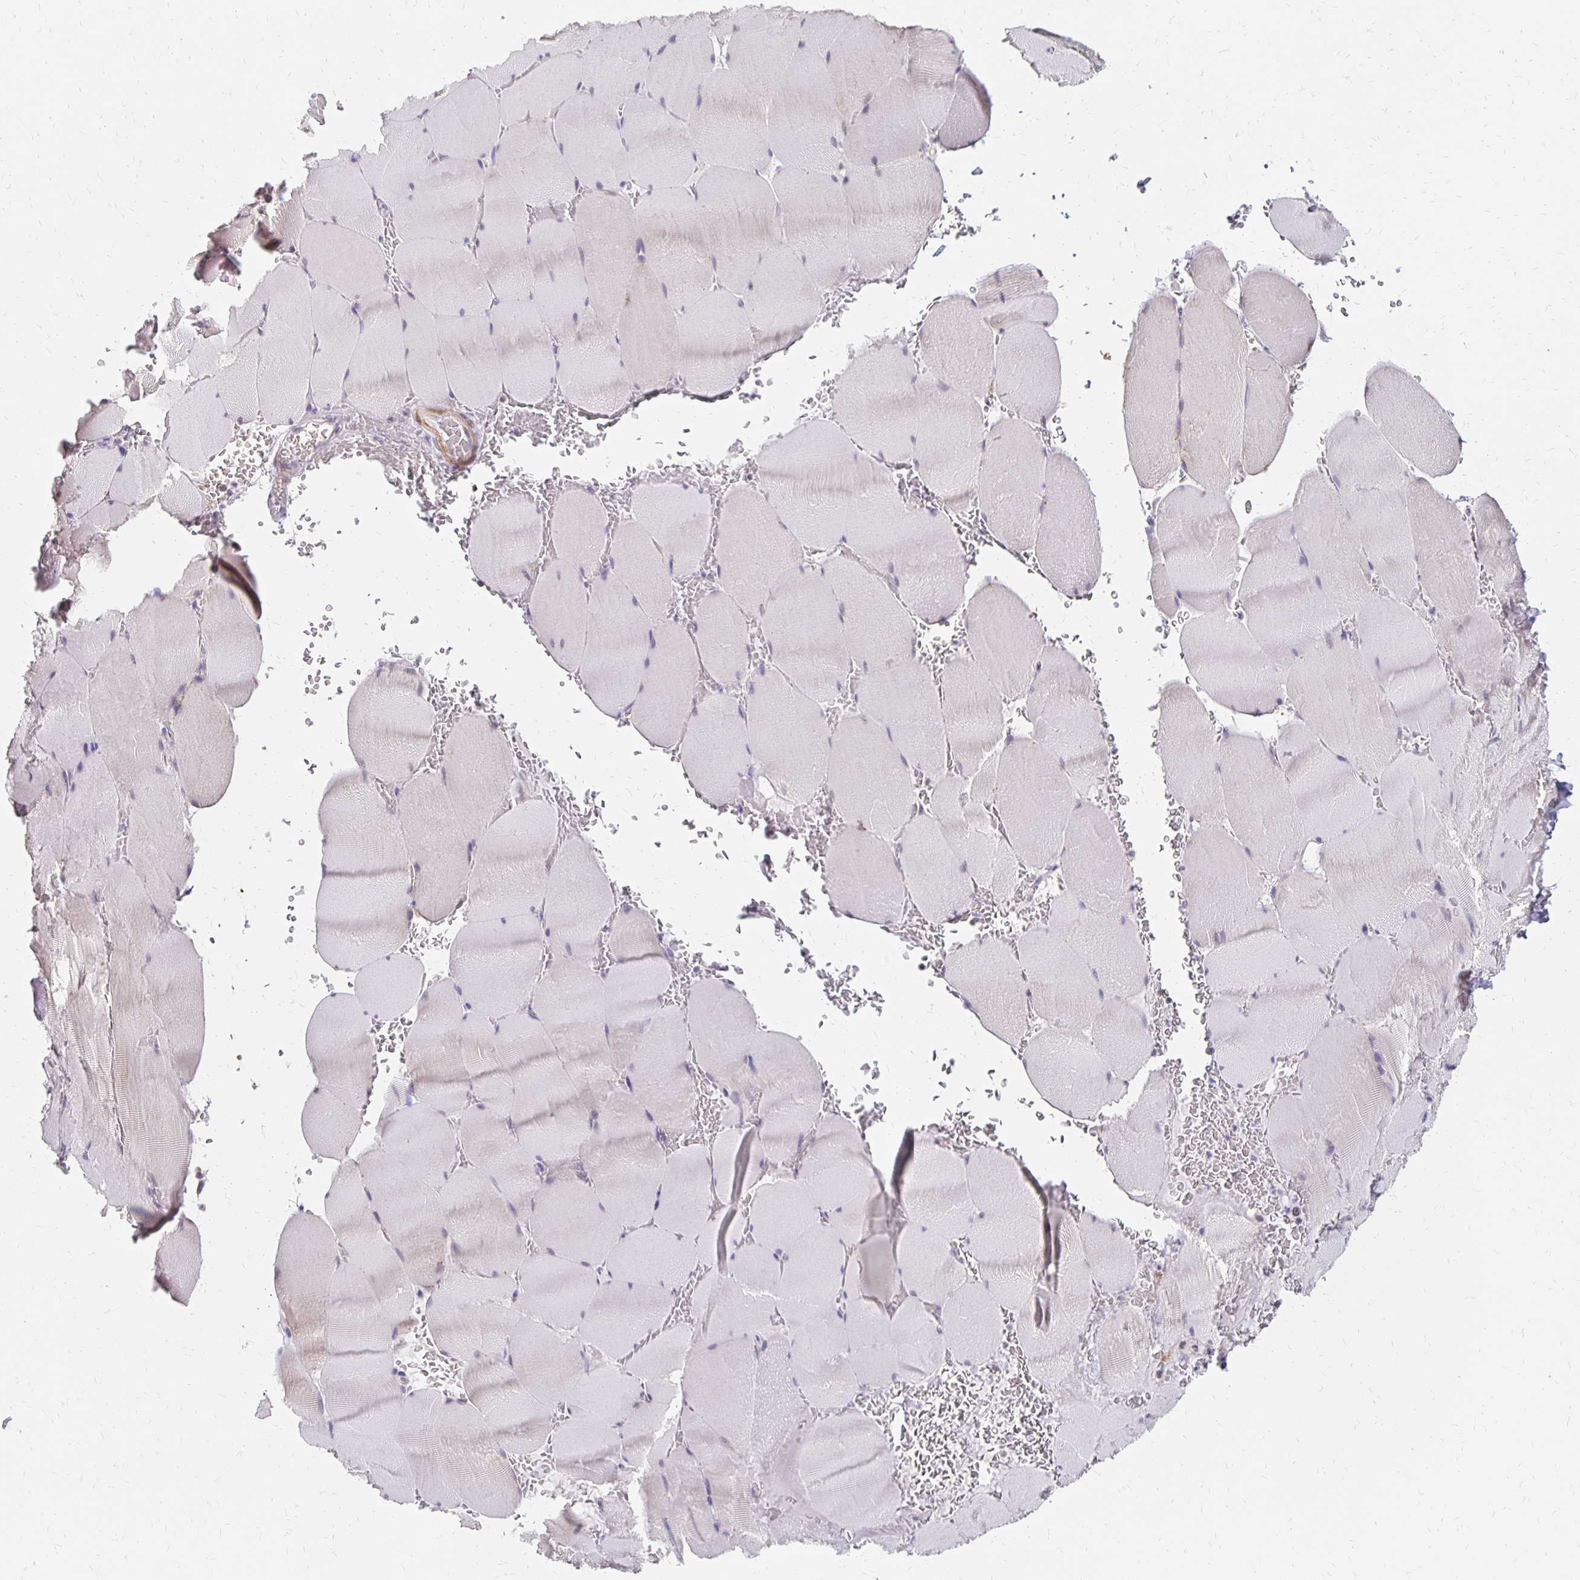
{"staining": {"intensity": "weak", "quantity": "<25%", "location": "cytoplasmic/membranous"}, "tissue": "skeletal muscle", "cell_type": "Myocytes", "image_type": "normal", "snomed": [{"axis": "morphology", "description": "Normal tissue, NOS"}, {"axis": "topography", "description": "Skeletal muscle"}, {"axis": "topography", "description": "Head-Neck"}], "caption": "Myocytes show no significant staining in normal skeletal muscle. The staining is performed using DAB (3,3'-diaminobenzidine) brown chromogen with nuclei counter-stained in using hematoxylin.", "gene": "ATOSB", "patient": {"sex": "male", "age": 66}}